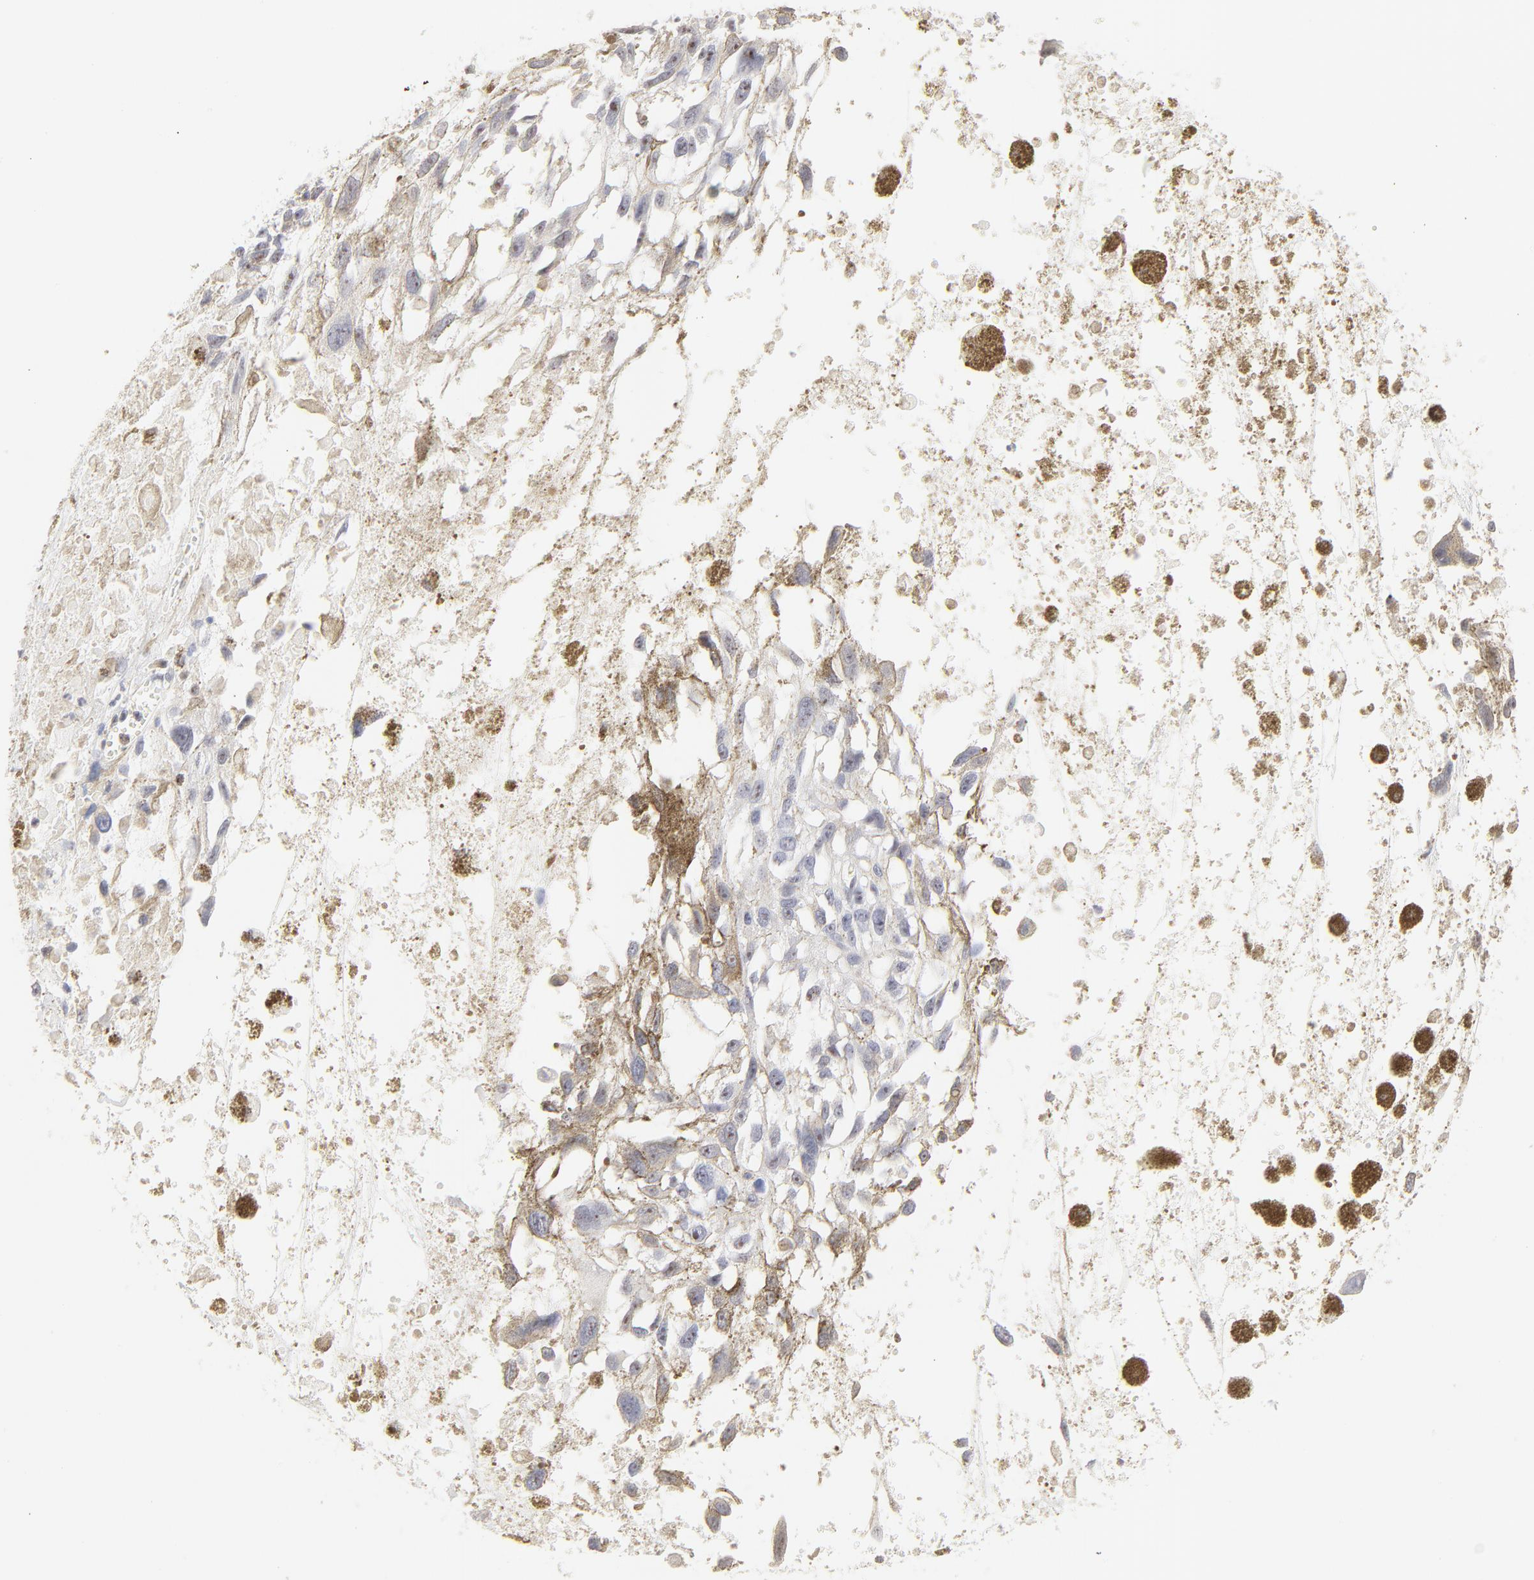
{"staining": {"intensity": "negative", "quantity": "none", "location": "none"}, "tissue": "melanoma", "cell_type": "Tumor cells", "image_type": "cancer", "snomed": [{"axis": "morphology", "description": "Malignant melanoma, Metastatic site"}, {"axis": "topography", "description": "Lymph node"}], "caption": "Immunohistochemistry (IHC) of malignant melanoma (metastatic site) displays no staining in tumor cells. The staining was performed using DAB (3,3'-diaminobenzidine) to visualize the protein expression in brown, while the nuclei were stained in blue with hematoxylin (Magnification: 20x).", "gene": "NFIL3", "patient": {"sex": "male", "age": 59}}